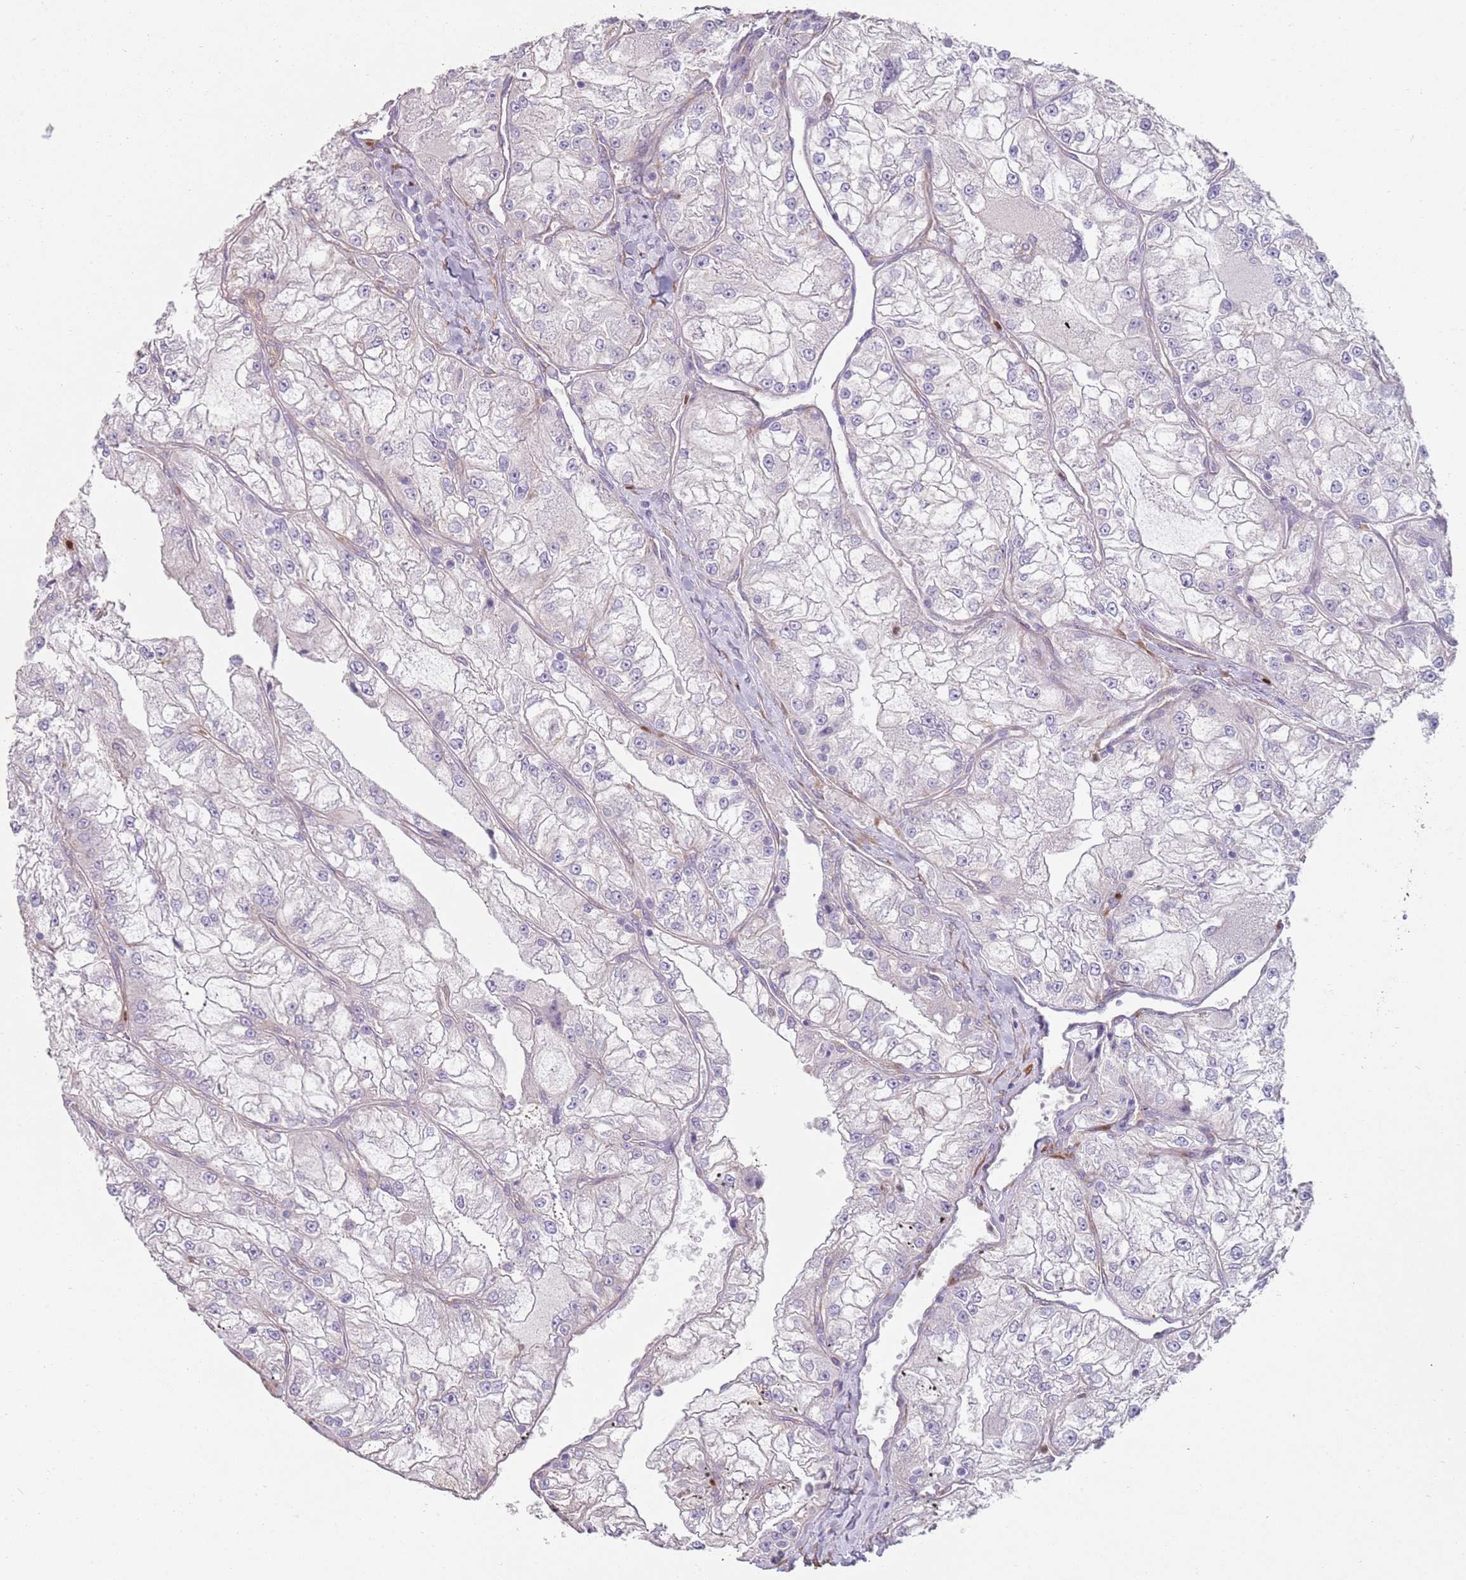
{"staining": {"intensity": "negative", "quantity": "none", "location": "none"}, "tissue": "renal cancer", "cell_type": "Tumor cells", "image_type": "cancer", "snomed": [{"axis": "morphology", "description": "Adenocarcinoma, NOS"}, {"axis": "topography", "description": "Kidney"}], "caption": "DAB (3,3'-diaminobenzidine) immunohistochemical staining of renal cancer shows no significant expression in tumor cells. (Stains: DAB (3,3'-diaminobenzidine) immunohistochemistry with hematoxylin counter stain, Microscopy: brightfield microscopy at high magnification).", "gene": "PHLPP2", "patient": {"sex": "female", "age": 72}}